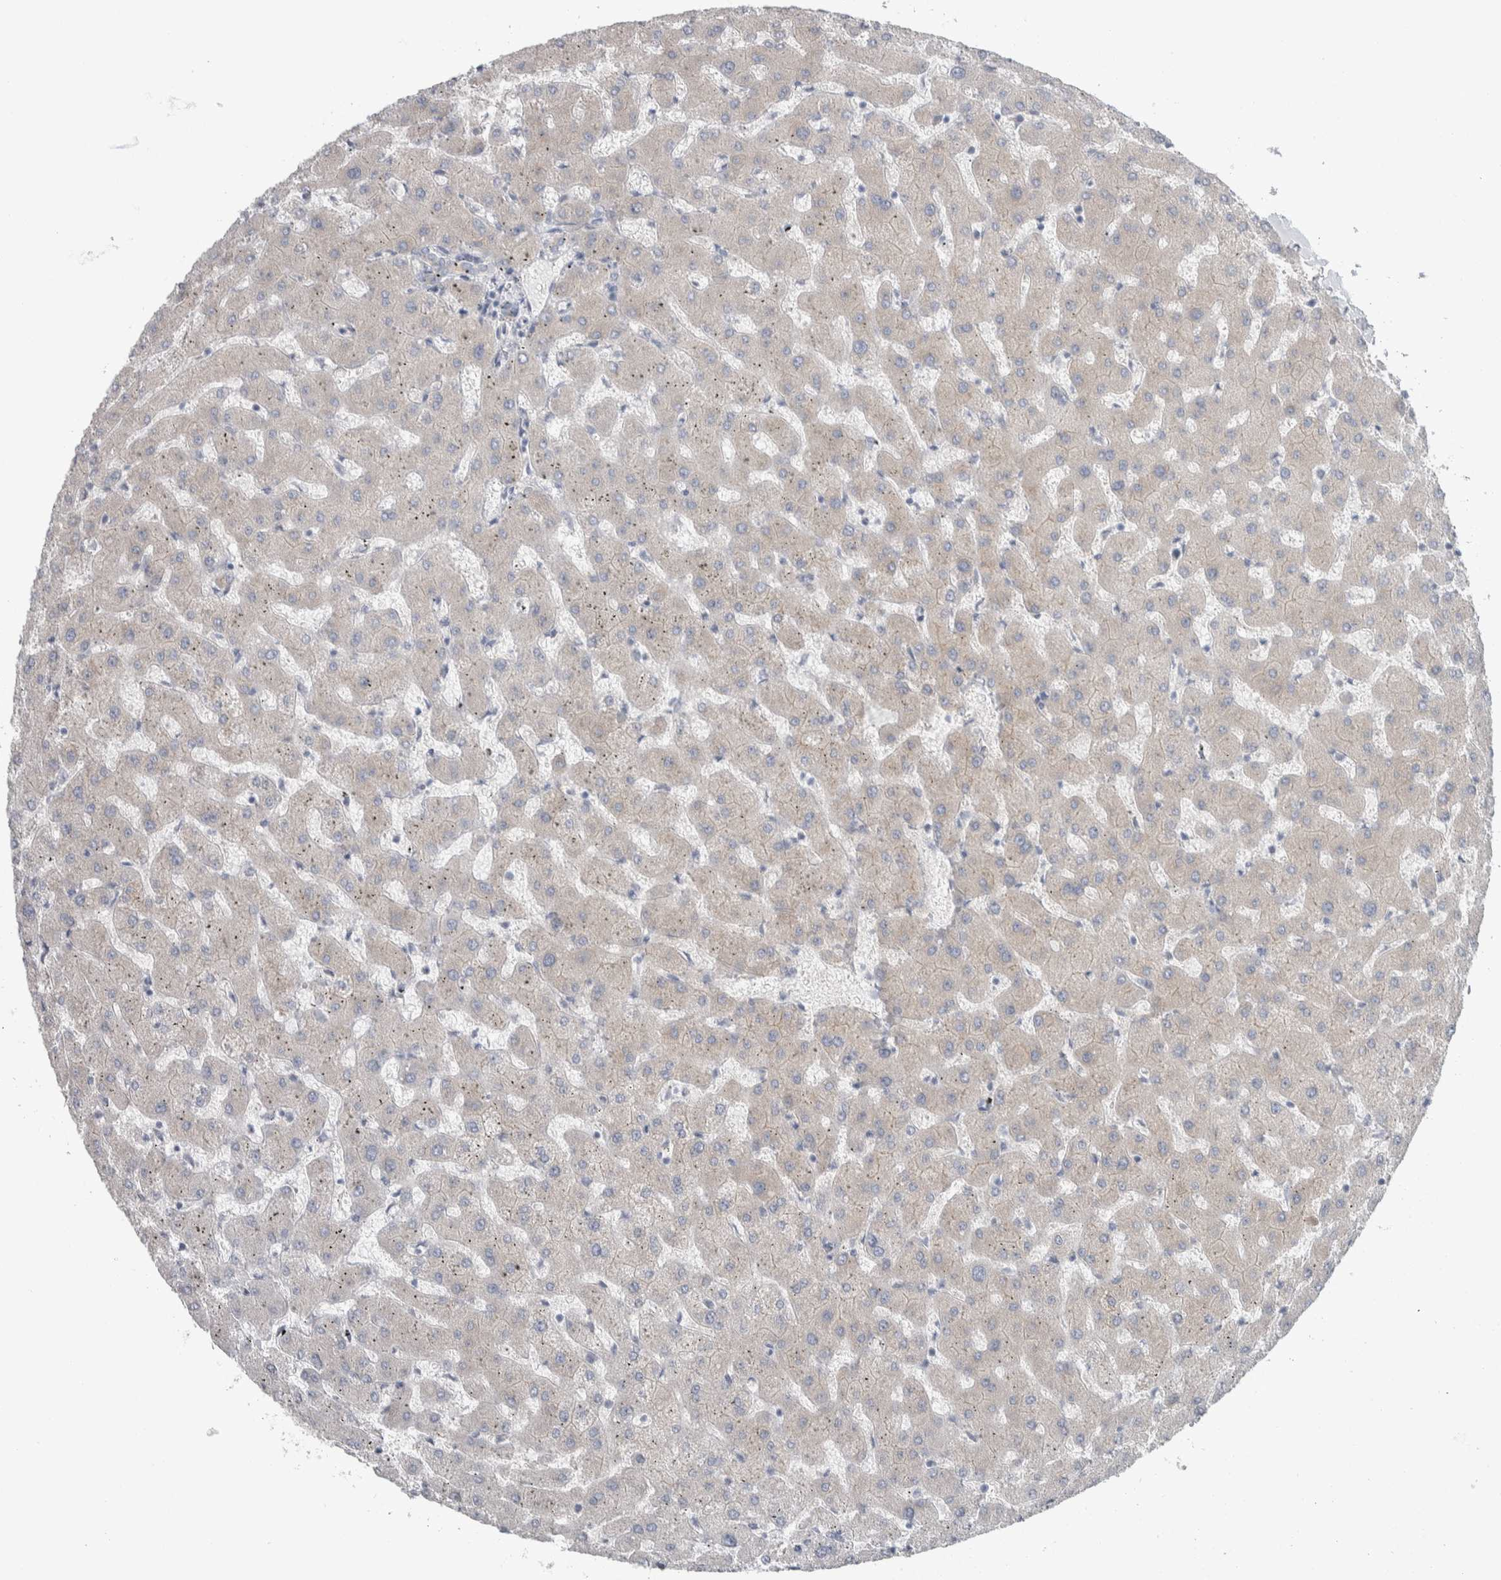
{"staining": {"intensity": "weak", "quantity": "<25%", "location": "cytoplasmic/membranous"}, "tissue": "liver", "cell_type": "Cholangiocytes", "image_type": "normal", "snomed": [{"axis": "morphology", "description": "Normal tissue, NOS"}, {"axis": "topography", "description": "Liver"}], "caption": "A high-resolution photomicrograph shows immunohistochemistry (IHC) staining of normal liver, which exhibits no significant positivity in cholangiocytes.", "gene": "GPHN", "patient": {"sex": "female", "age": 63}}